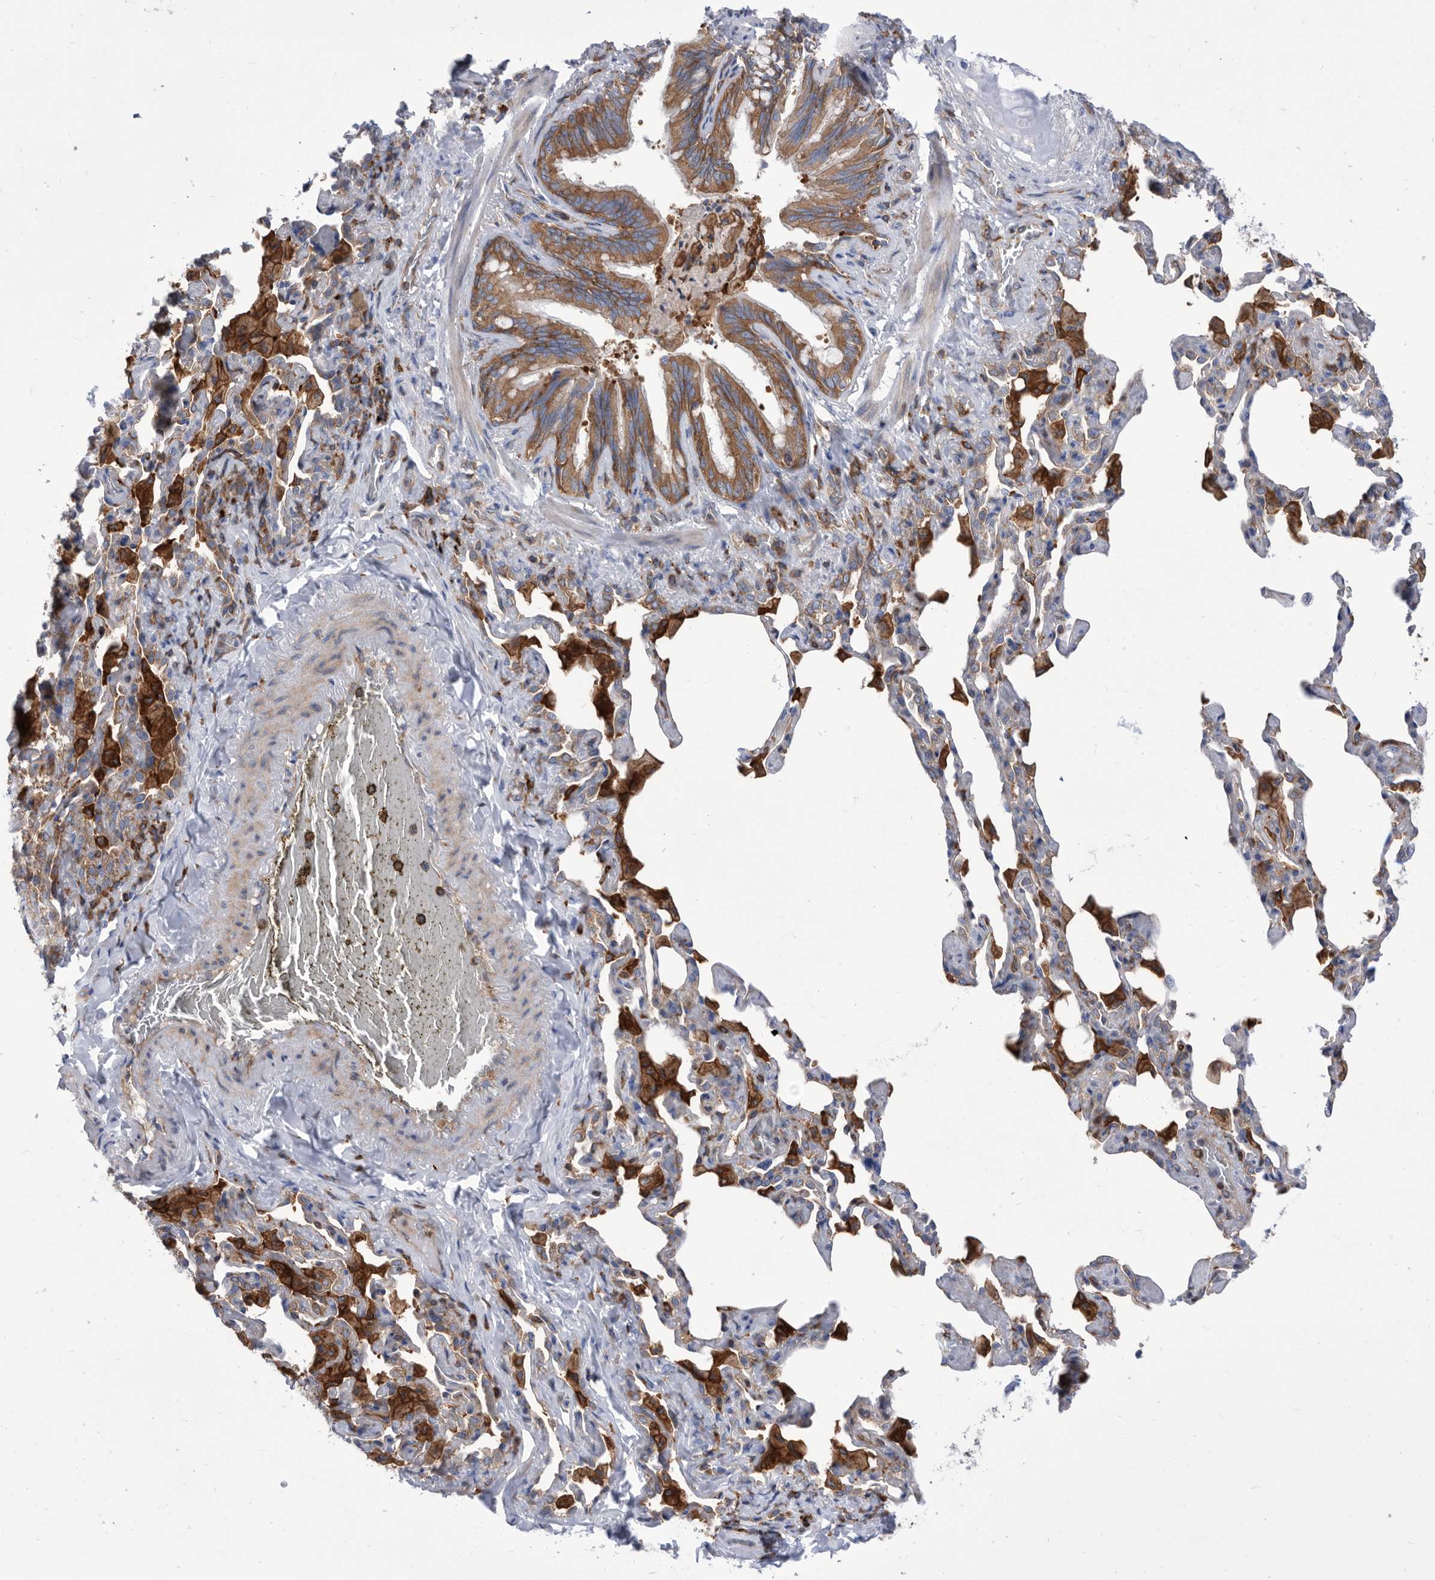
{"staining": {"intensity": "moderate", "quantity": ">75%", "location": "cytoplasmic/membranous"}, "tissue": "bronchus", "cell_type": "Respiratory epithelial cells", "image_type": "normal", "snomed": [{"axis": "morphology", "description": "Normal tissue, NOS"}, {"axis": "morphology", "description": "Inflammation, NOS"}, {"axis": "topography", "description": "Lung"}], "caption": "DAB immunohistochemical staining of normal human bronchus displays moderate cytoplasmic/membranous protein expression in approximately >75% of respiratory epithelial cells. (Stains: DAB in brown, nuclei in blue, Microscopy: brightfield microscopy at high magnification).", "gene": "SMG7", "patient": {"sex": "female", "age": 46}}